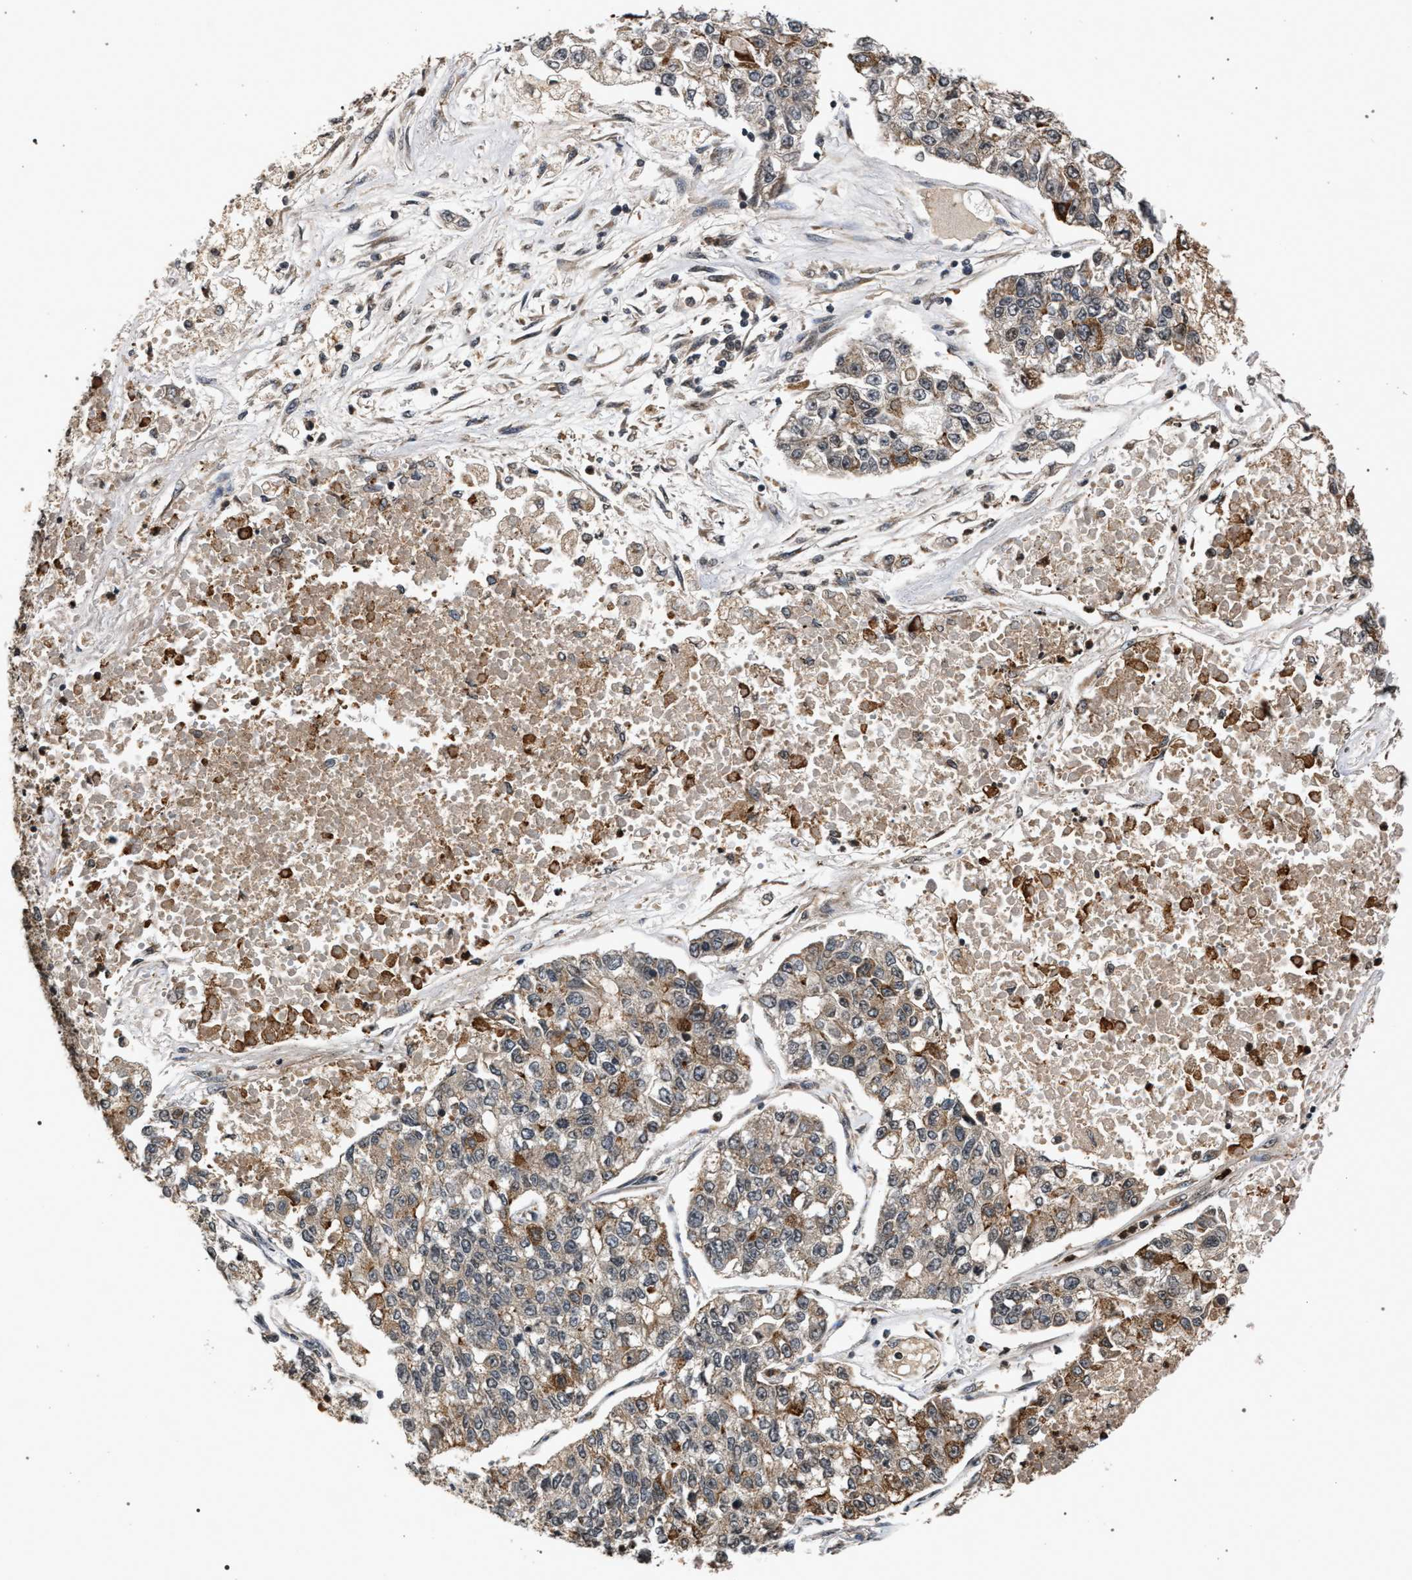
{"staining": {"intensity": "moderate", "quantity": "<25%", "location": "cytoplasmic/membranous"}, "tissue": "lung cancer", "cell_type": "Tumor cells", "image_type": "cancer", "snomed": [{"axis": "morphology", "description": "Adenocarcinoma, NOS"}, {"axis": "topography", "description": "Lung"}], "caption": "Immunohistochemical staining of human lung adenocarcinoma reveals moderate cytoplasmic/membranous protein expression in approximately <25% of tumor cells.", "gene": "IRAK4", "patient": {"sex": "male", "age": 49}}